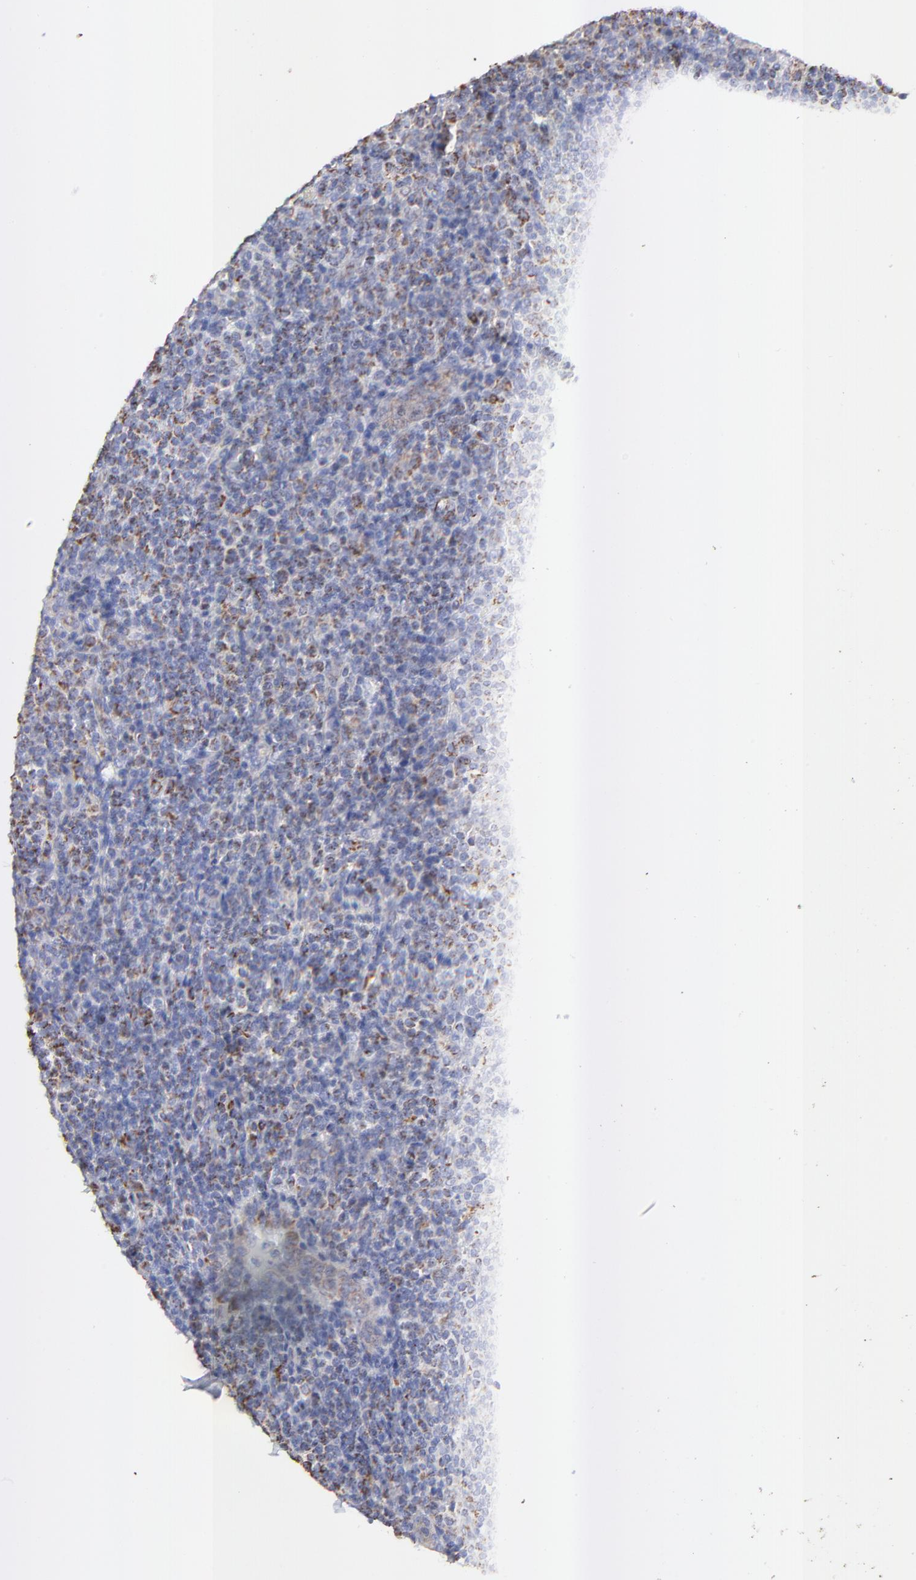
{"staining": {"intensity": "moderate", "quantity": "25%-75%", "location": "cytoplasmic/membranous"}, "tissue": "lymphoma", "cell_type": "Tumor cells", "image_type": "cancer", "snomed": [{"axis": "morphology", "description": "Malignant lymphoma, non-Hodgkin's type, Low grade"}, {"axis": "topography", "description": "Lymph node"}], "caption": "Human low-grade malignant lymphoma, non-Hodgkin's type stained with a brown dye demonstrates moderate cytoplasmic/membranous positive expression in about 25%-75% of tumor cells.", "gene": "COX4I1", "patient": {"sex": "female", "age": 76}}